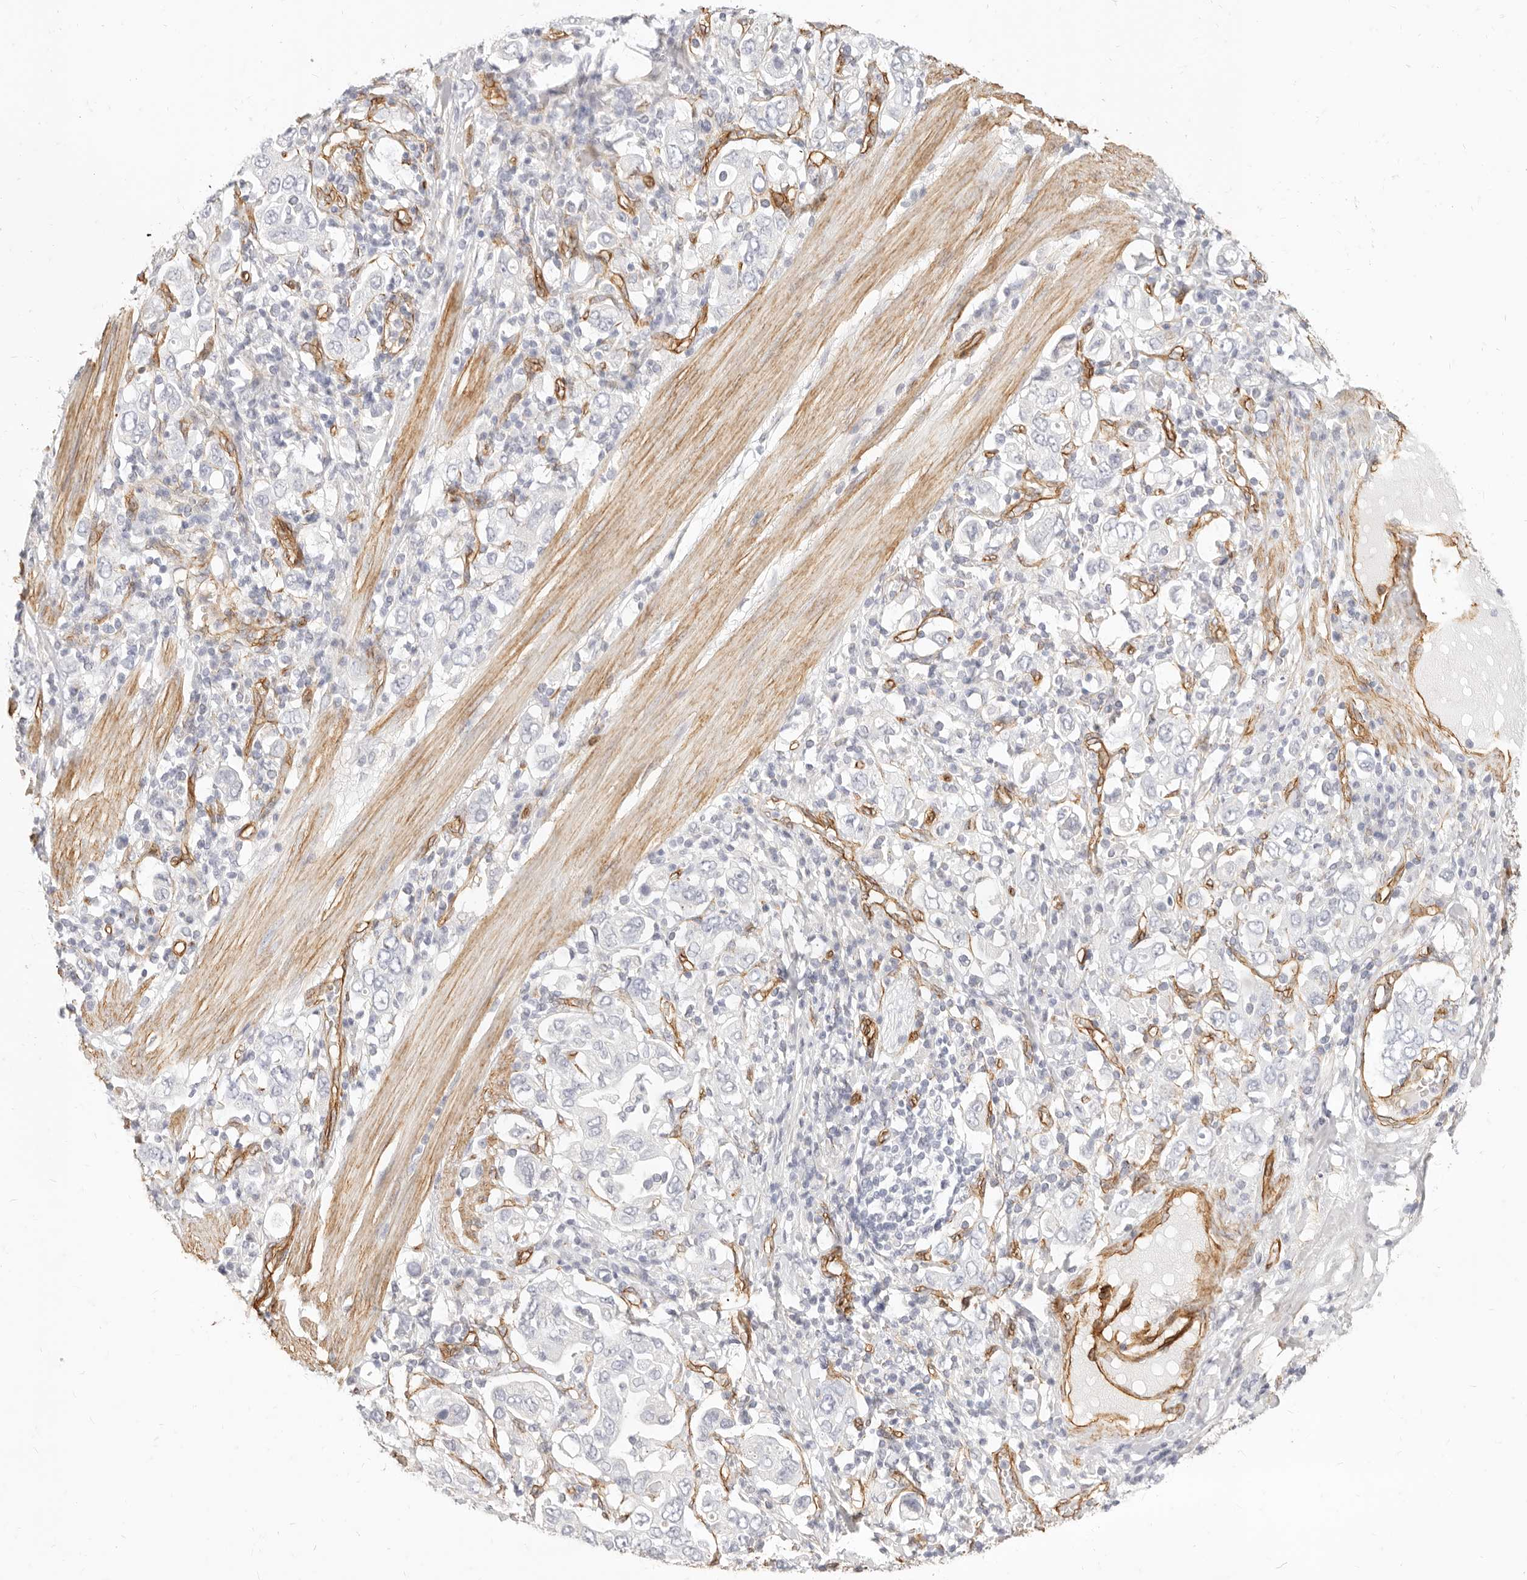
{"staining": {"intensity": "negative", "quantity": "none", "location": "none"}, "tissue": "stomach cancer", "cell_type": "Tumor cells", "image_type": "cancer", "snomed": [{"axis": "morphology", "description": "Adenocarcinoma, NOS"}, {"axis": "topography", "description": "Stomach, upper"}], "caption": "Immunohistochemistry (IHC) micrograph of neoplastic tissue: human adenocarcinoma (stomach) stained with DAB (3,3'-diaminobenzidine) shows no significant protein positivity in tumor cells.", "gene": "NUS1", "patient": {"sex": "male", "age": 62}}